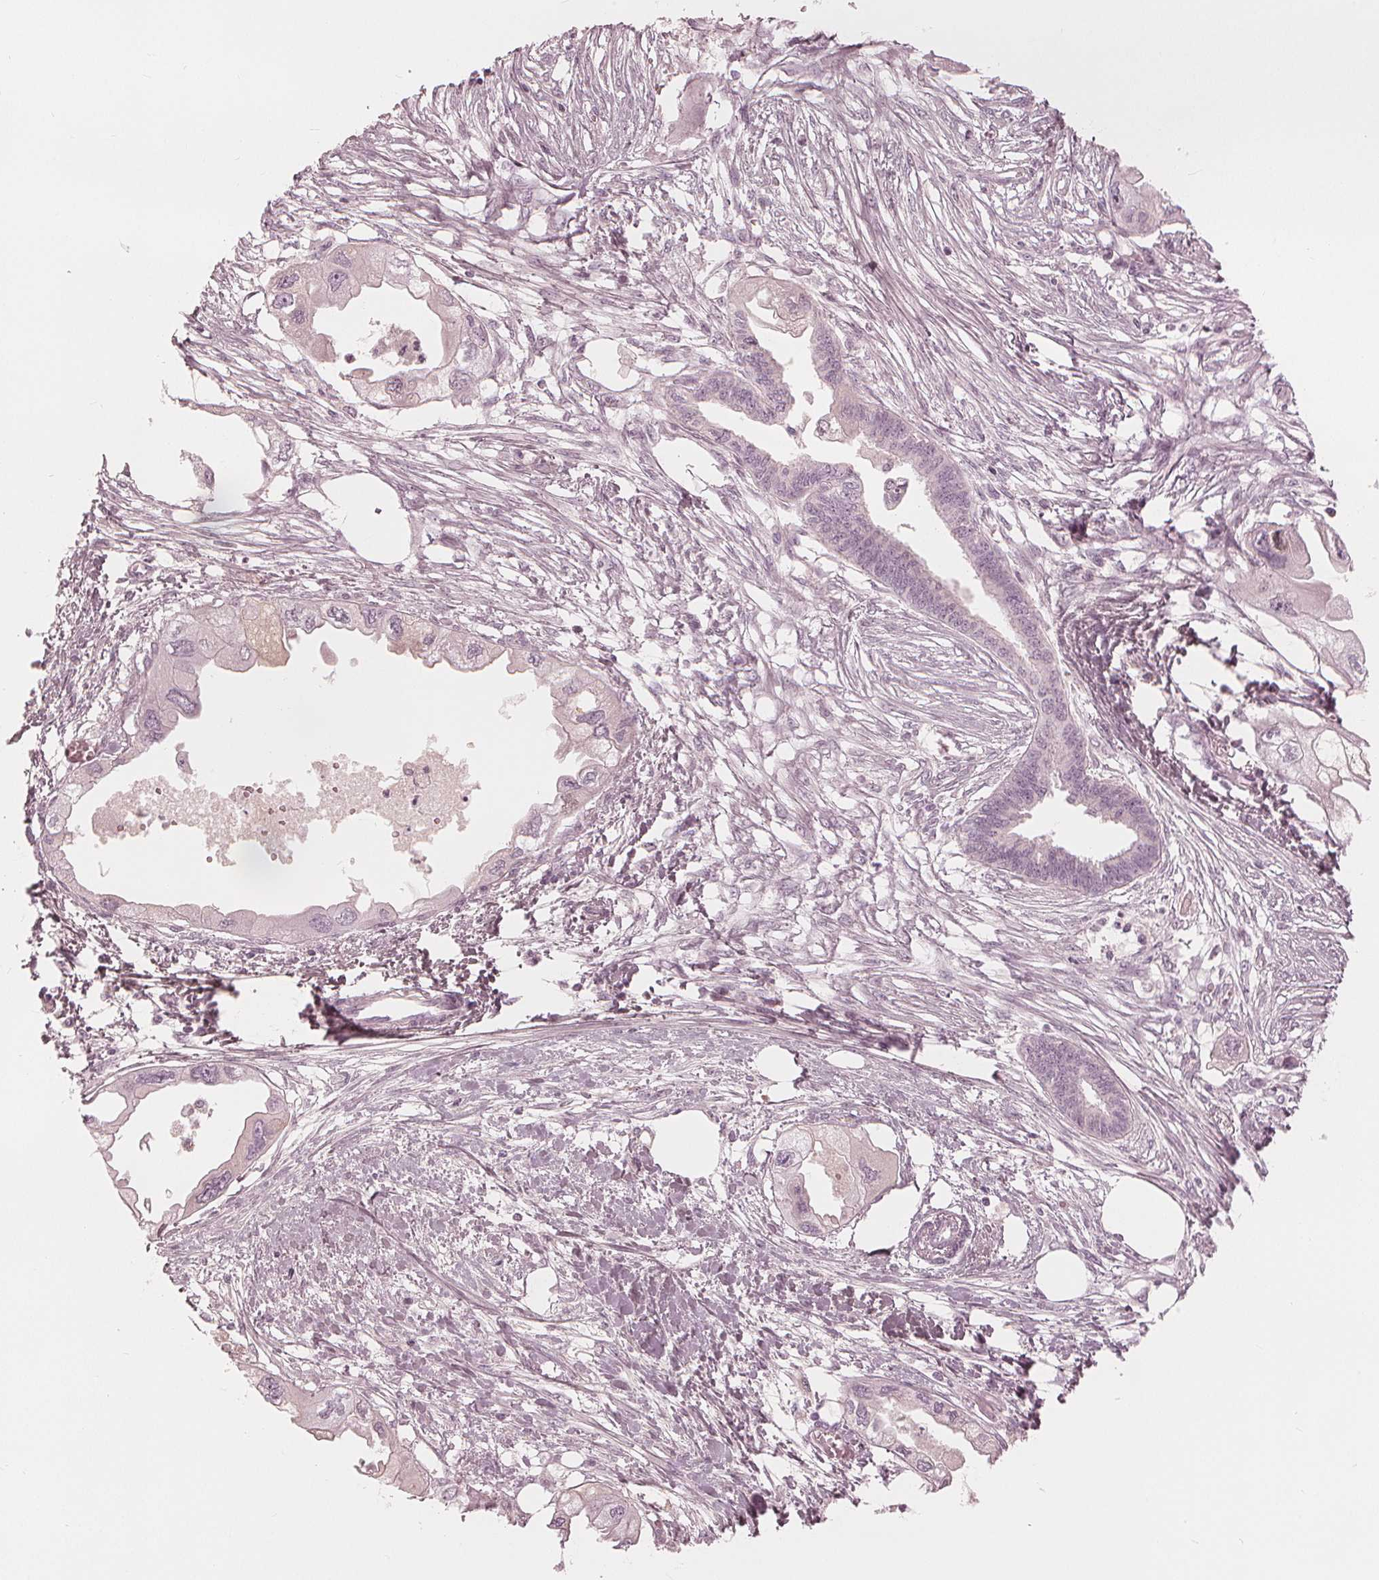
{"staining": {"intensity": "weak", "quantity": "<25%", "location": "cytoplasmic/membranous"}, "tissue": "endometrial cancer", "cell_type": "Tumor cells", "image_type": "cancer", "snomed": [{"axis": "morphology", "description": "Adenocarcinoma, NOS"}, {"axis": "morphology", "description": "Adenocarcinoma, metastatic, NOS"}, {"axis": "topography", "description": "Adipose tissue"}, {"axis": "topography", "description": "Endometrium"}], "caption": "The micrograph reveals no significant expression in tumor cells of endometrial cancer (adenocarcinoma).", "gene": "PAEP", "patient": {"sex": "female", "age": 67}}